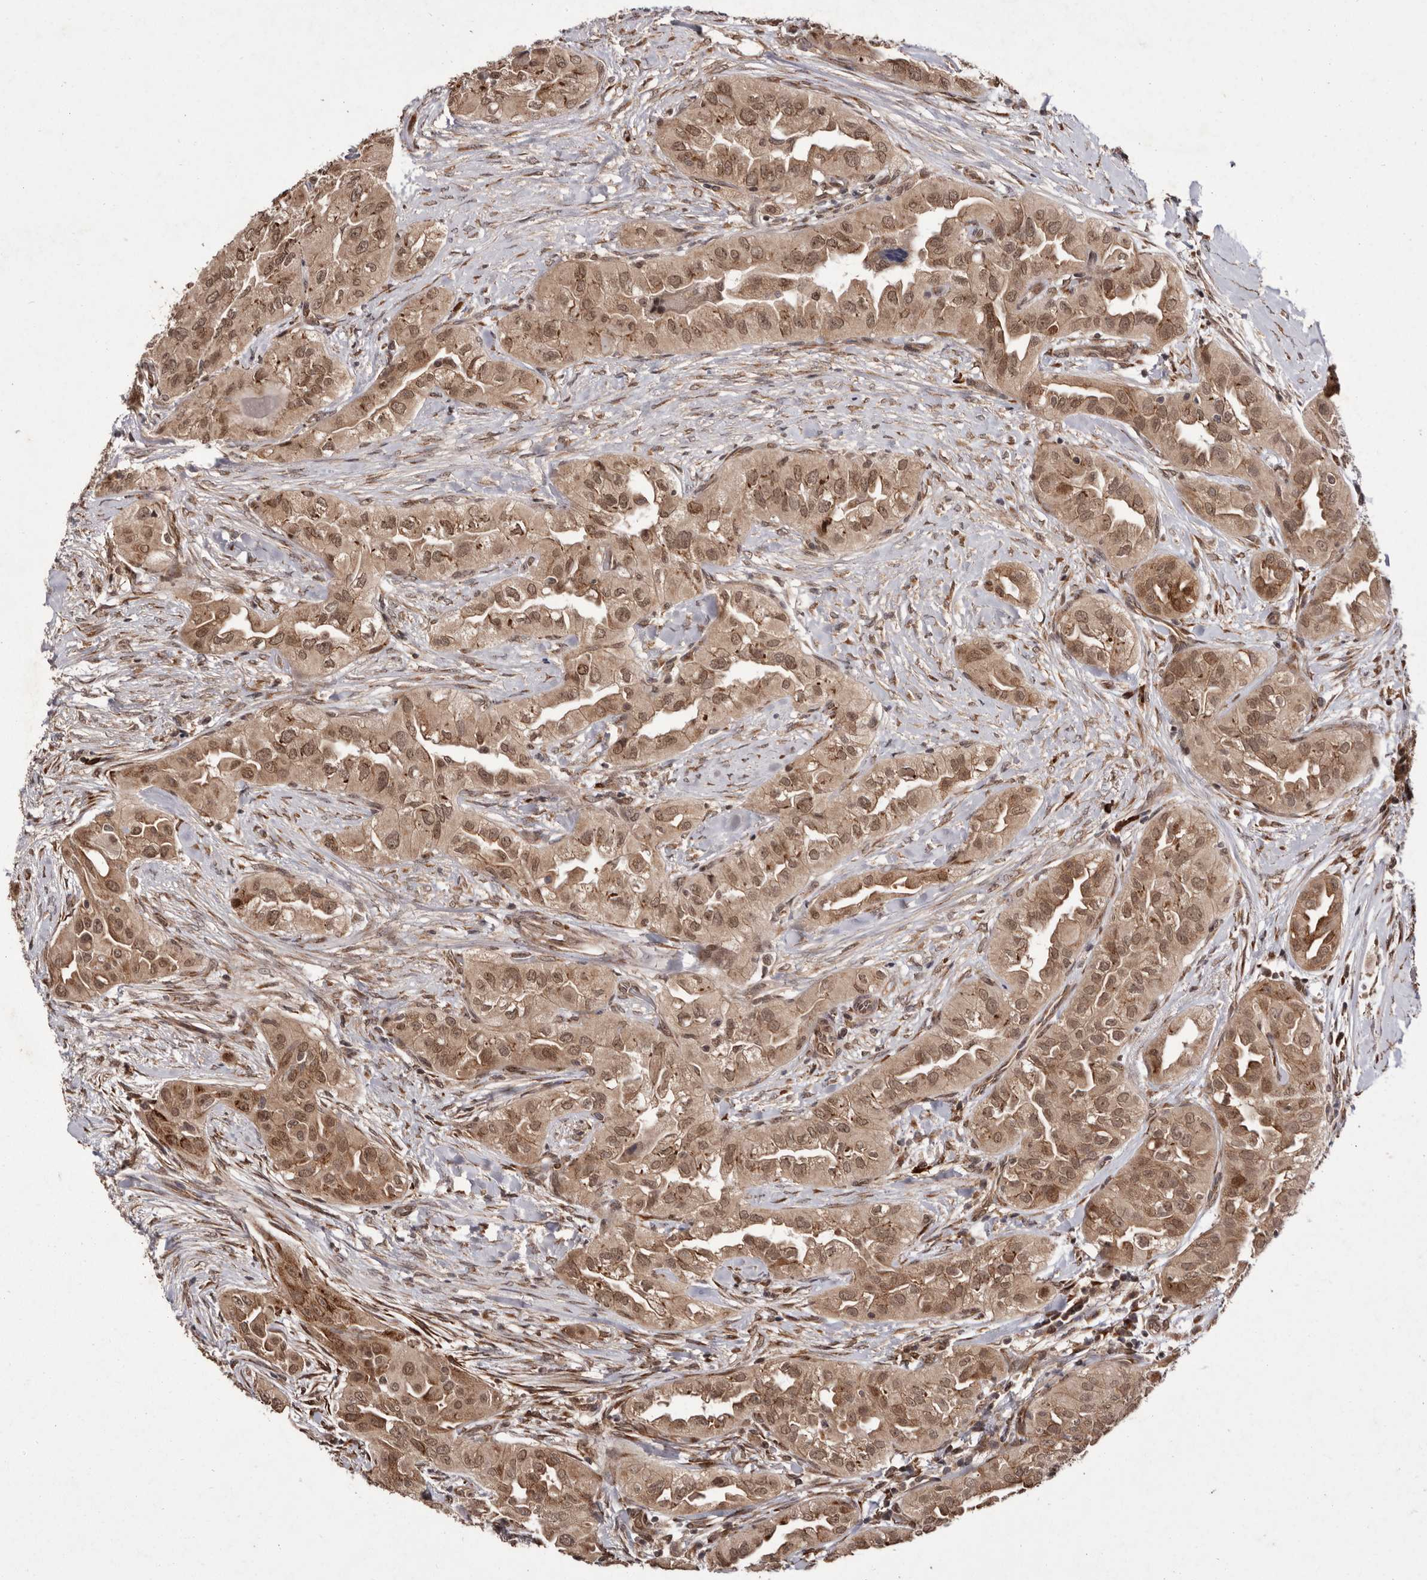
{"staining": {"intensity": "moderate", "quantity": ">75%", "location": "cytoplasmic/membranous,nuclear"}, "tissue": "thyroid cancer", "cell_type": "Tumor cells", "image_type": "cancer", "snomed": [{"axis": "morphology", "description": "Papillary adenocarcinoma, NOS"}, {"axis": "topography", "description": "Thyroid gland"}], "caption": "About >75% of tumor cells in human thyroid papillary adenocarcinoma exhibit moderate cytoplasmic/membranous and nuclear protein expression as visualized by brown immunohistochemical staining.", "gene": "LRGUK", "patient": {"sex": "female", "age": 59}}